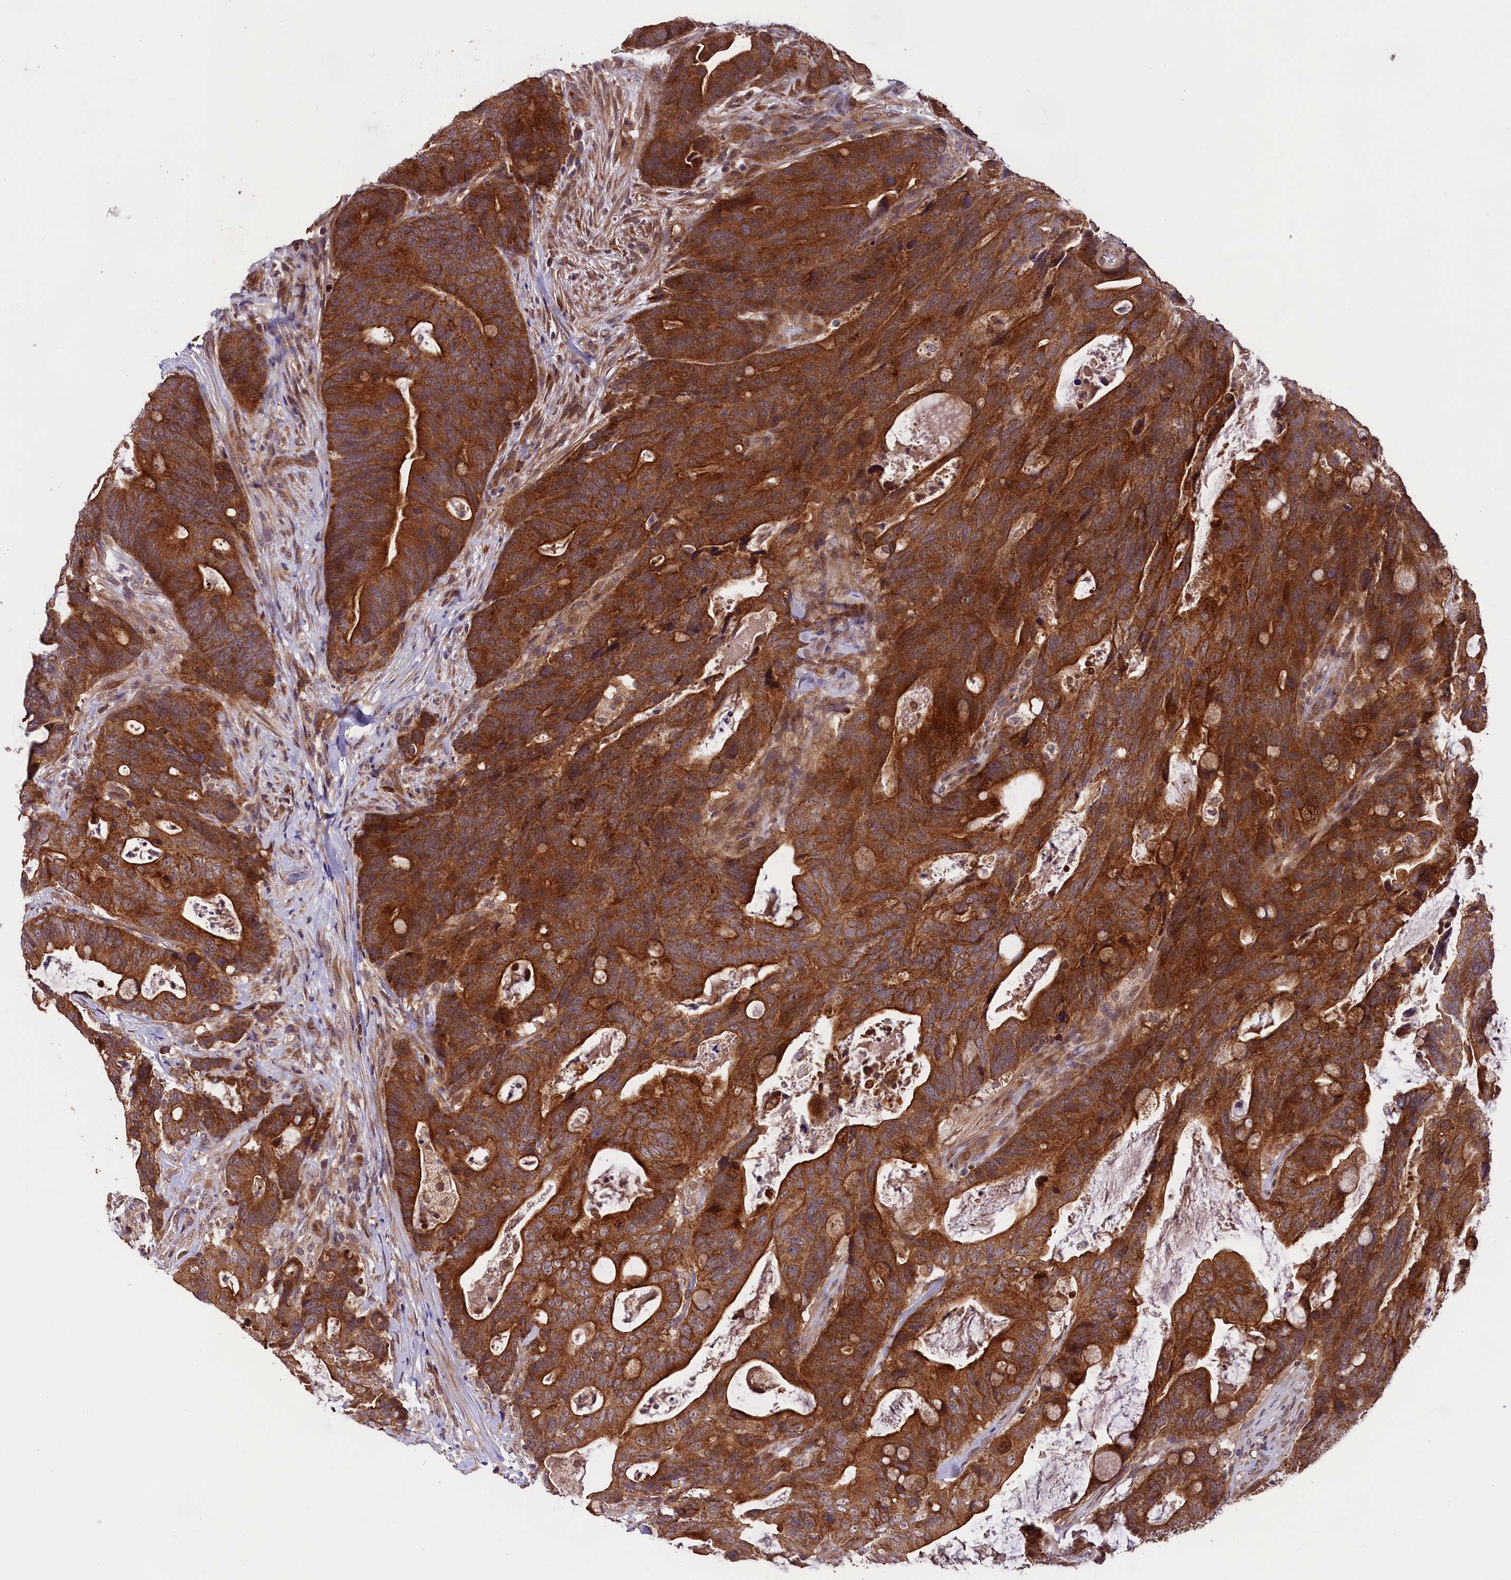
{"staining": {"intensity": "strong", "quantity": ">75%", "location": "cytoplasmic/membranous"}, "tissue": "colorectal cancer", "cell_type": "Tumor cells", "image_type": "cancer", "snomed": [{"axis": "morphology", "description": "Adenocarcinoma, NOS"}, {"axis": "topography", "description": "Colon"}], "caption": "Protein expression analysis of human colorectal adenocarcinoma reveals strong cytoplasmic/membranous positivity in approximately >75% of tumor cells.", "gene": "DOHH", "patient": {"sex": "female", "age": 82}}